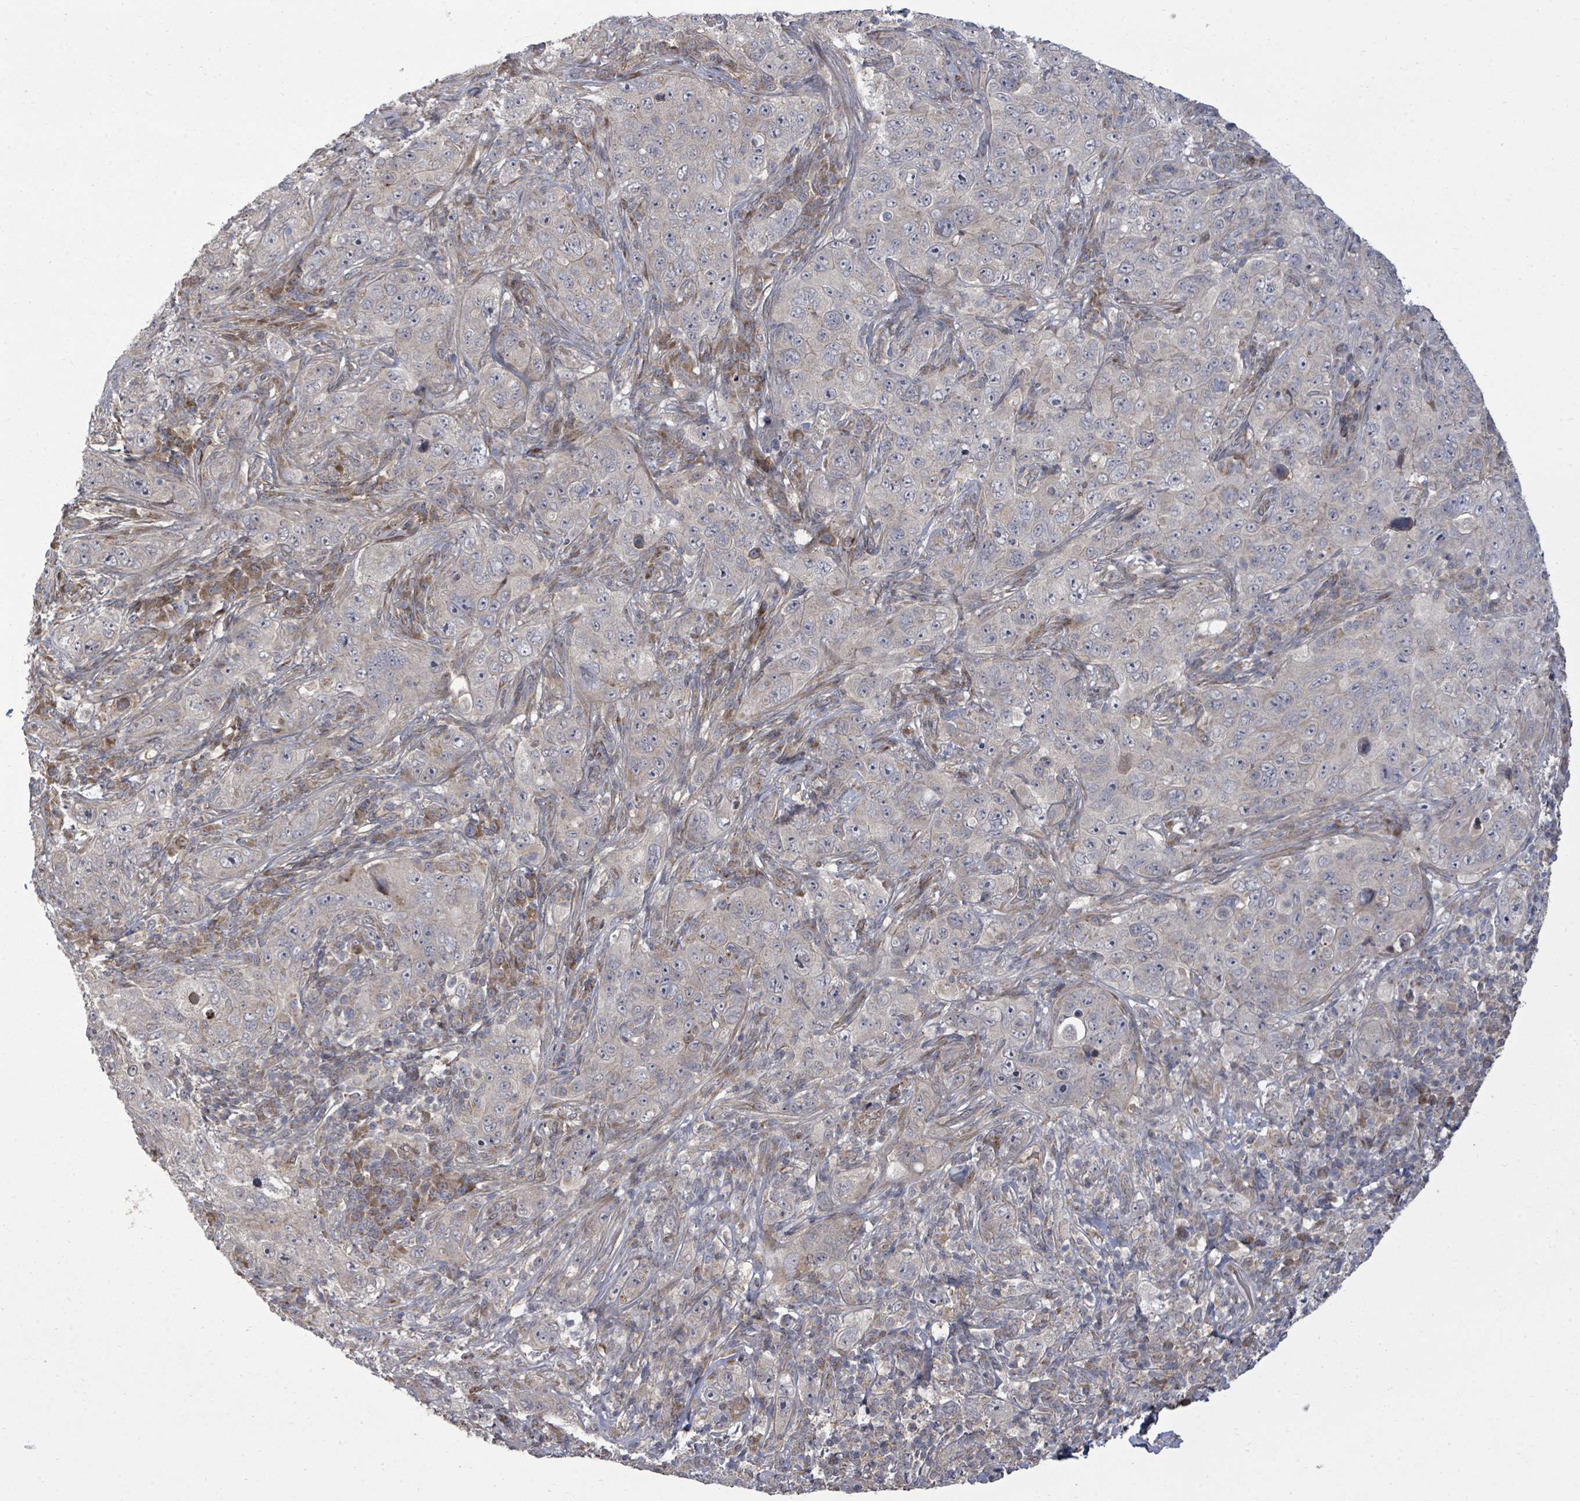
{"staining": {"intensity": "negative", "quantity": "none", "location": "none"}, "tissue": "pancreatic cancer", "cell_type": "Tumor cells", "image_type": "cancer", "snomed": [{"axis": "morphology", "description": "Adenocarcinoma, NOS"}, {"axis": "topography", "description": "Pancreas"}], "caption": "Human adenocarcinoma (pancreatic) stained for a protein using immunohistochemistry (IHC) demonstrates no expression in tumor cells.", "gene": "KRTAP27-1", "patient": {"sex": "male", "age": 68}}